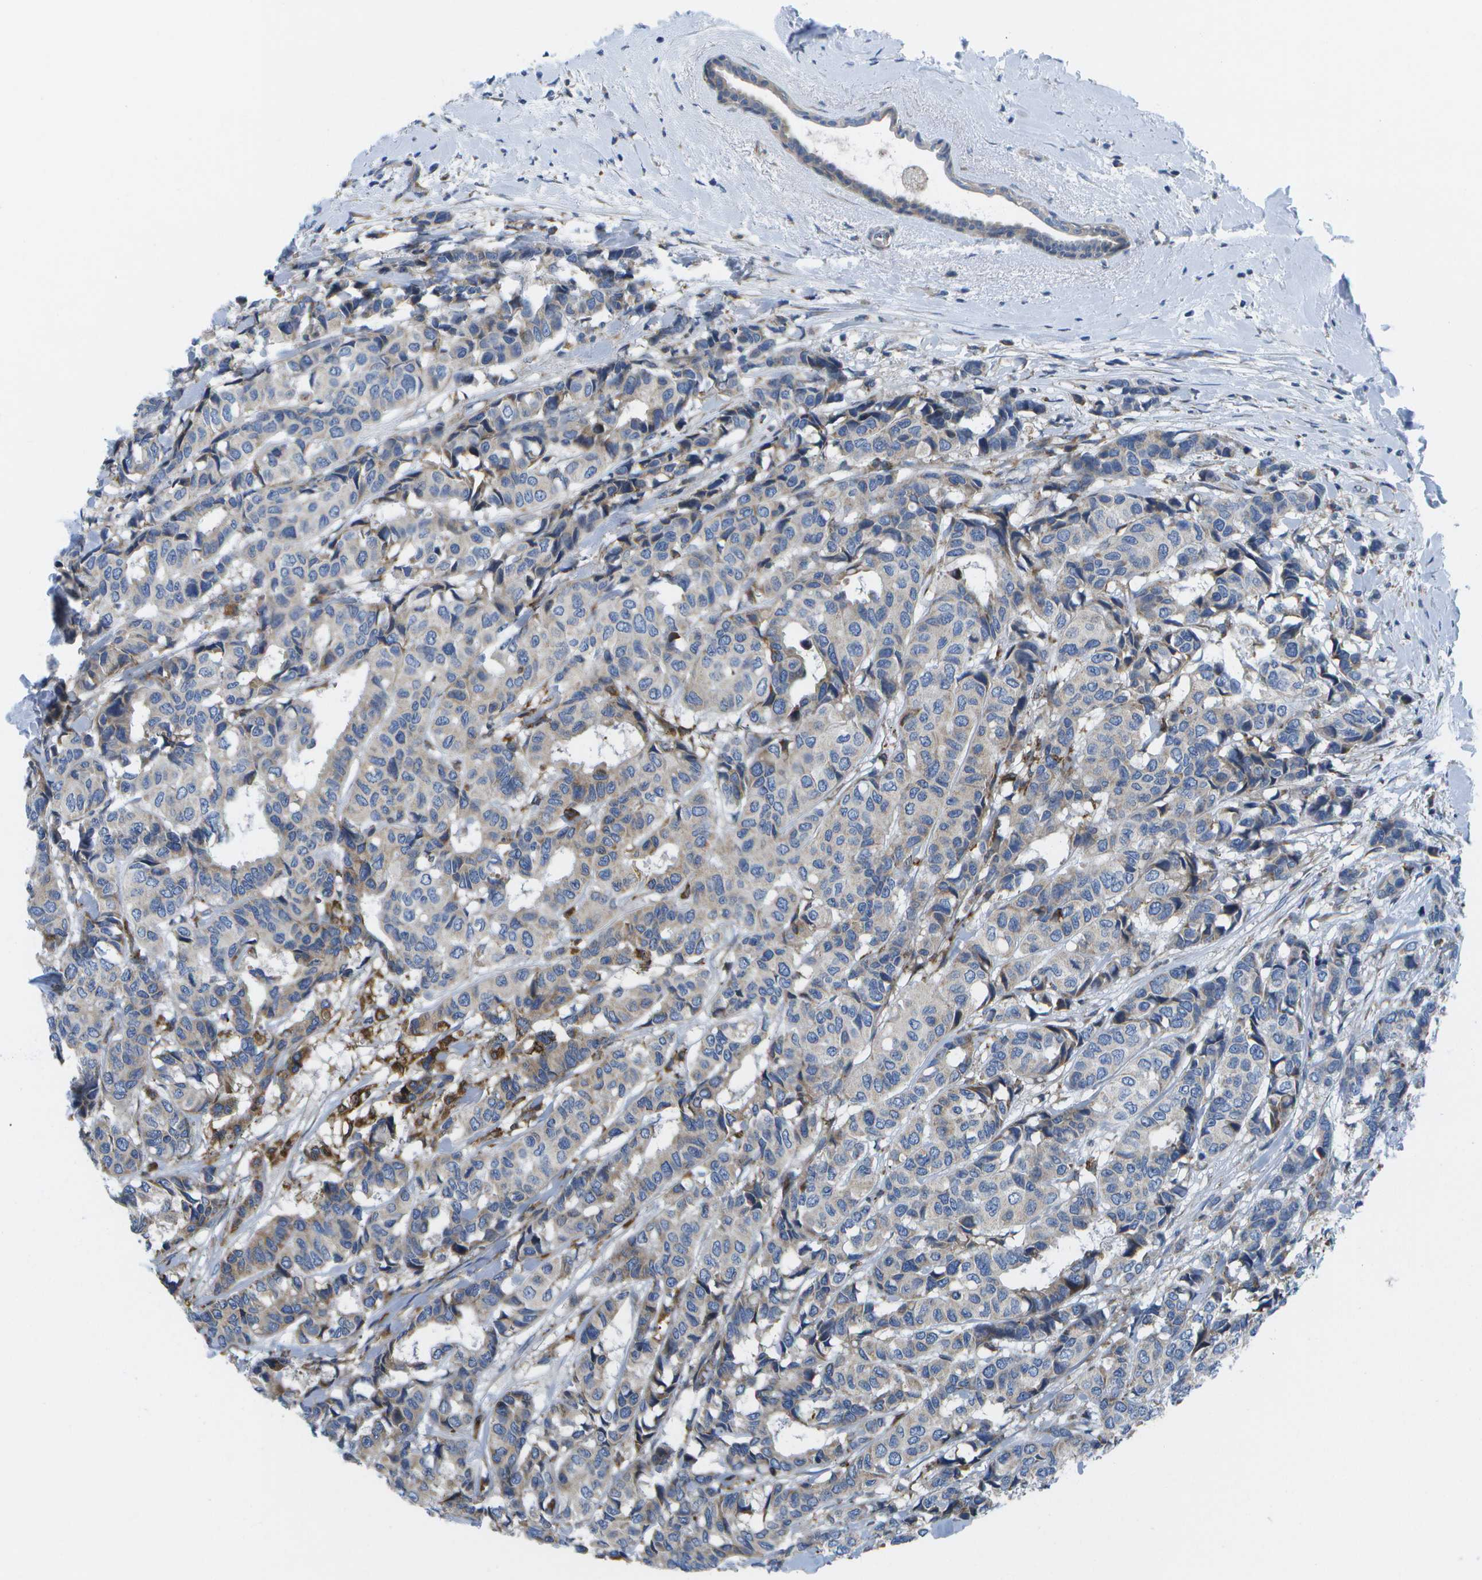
{"staining": {"intensity": "weak", "quantity": "25%-75%", "location": "cytoplasmic/membranous"}, "tissue": "breast cancer", "cell_type": "Tumor cells", "image_type": "cancer", "snomed": [{"axis": "morphology", "description": "Duct carcinoma"}, {"axis": "topography", "description": "Breast"}], "caption": "Immunohistochemical staining of human breast intraductal carcinoma exhibits weak cytoplasmic/membranous protein staining in about 25%-75% of tumor cells. Immunohistochemistry (ihc) stains the protein in brown and the nuclei are stained blue.", "gene": "GDF5", "patient": {"sex": "female", "age": 87}}